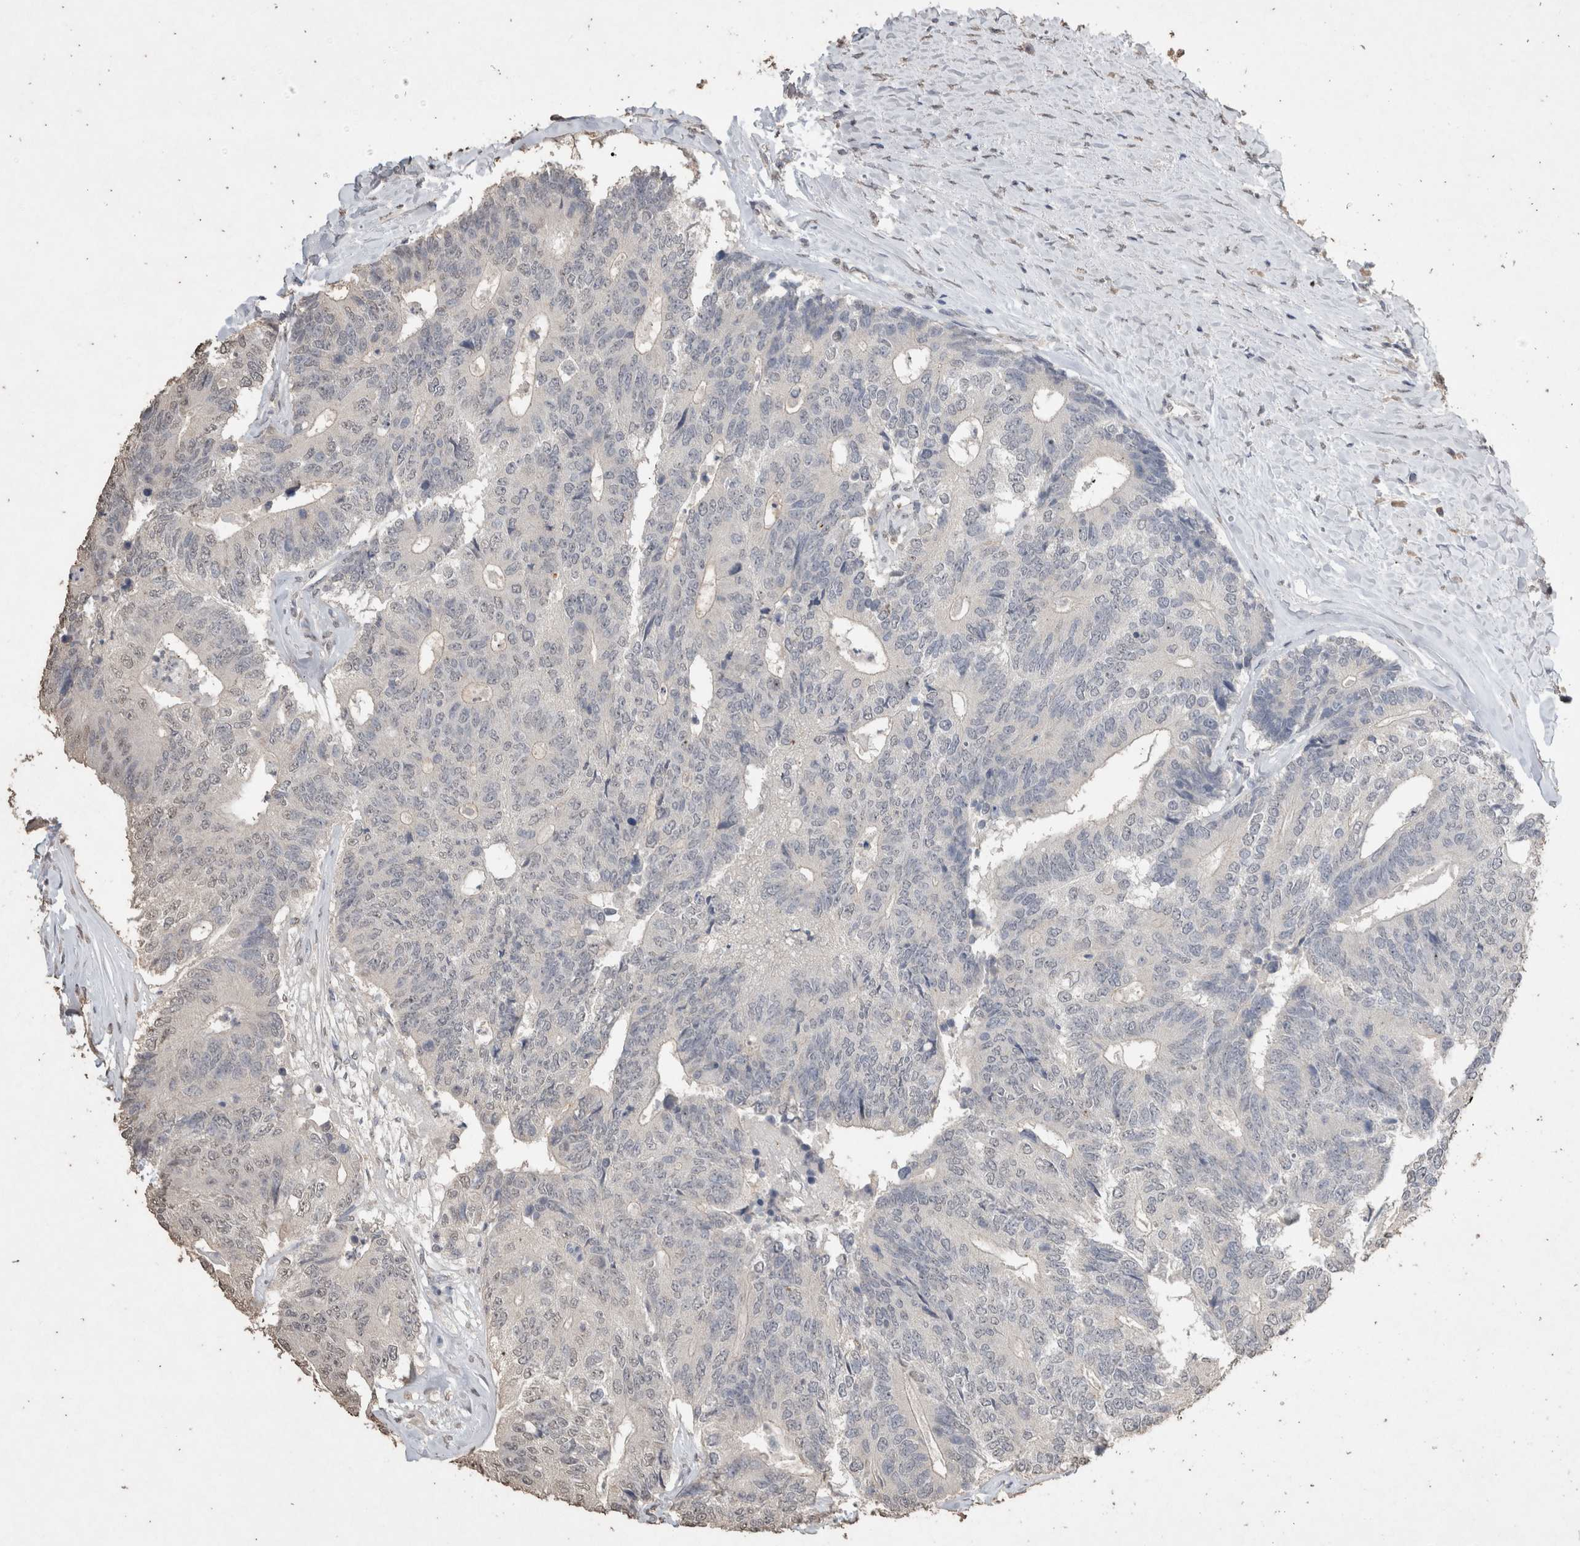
{"staining": {"intensity": "negative", "quantity": "none", "location": "none"}, "tissue": "colorectal cancer", "cell_type": "Tumor cells", "image_type": "cancer", "snomed": [{"axis": "morphology", "description": "Adenocarcinoma, NOS"}, {"axis": "topography", "description": "Colon"}], "caption": "A high-resolution image shows immunohistochemistry staining of colorectal cancer (adenocarcinoma), which shows no significant positivity in tumor cells.", "gene": "LGALS2", "patient": {"sex": "female", "age": 67}}